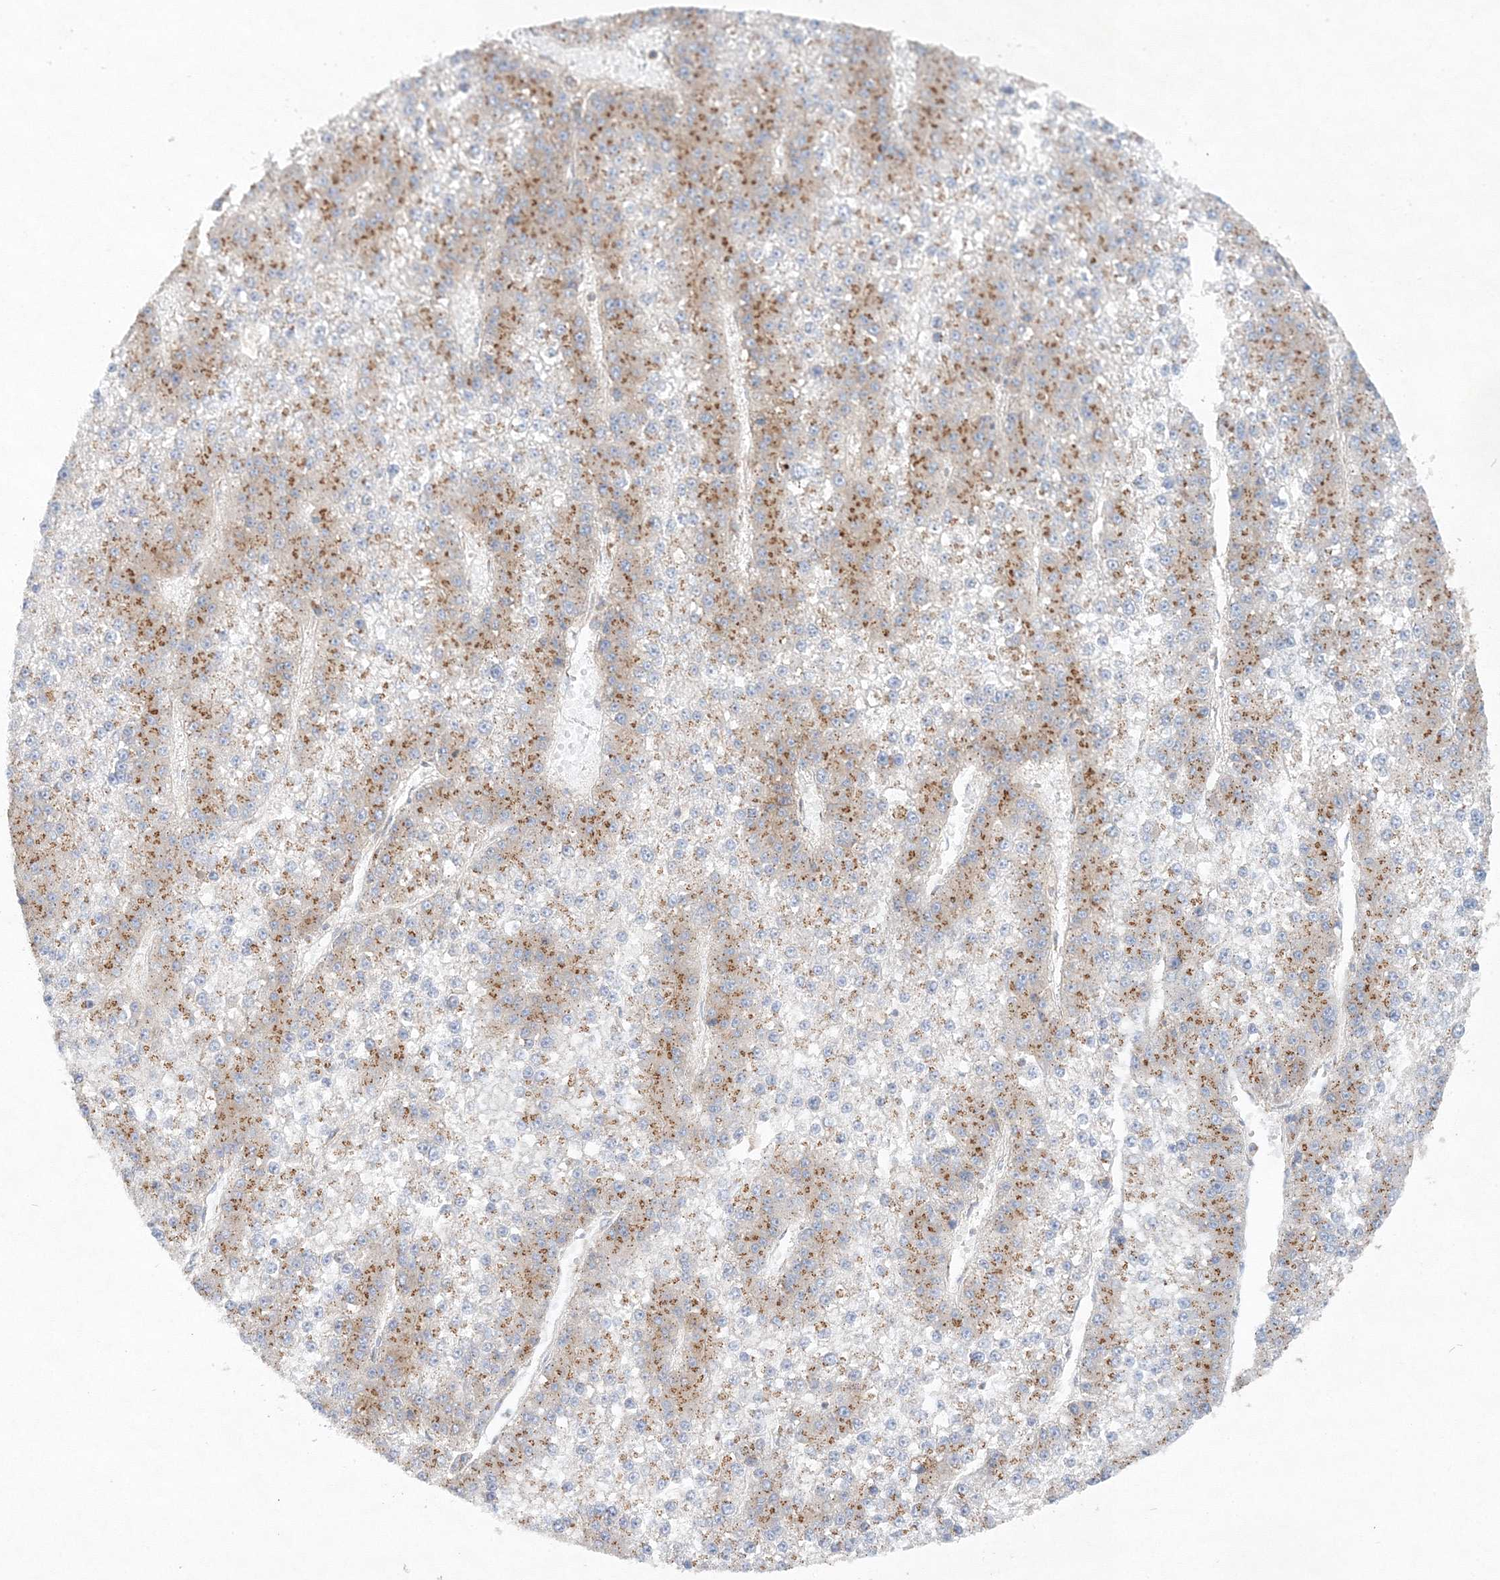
{"staining": {"intensity": "moderate", "quantity": "25%-75%", "location": "cytoplasmic/membranous"}, "tissue": "liver cancer", "cell_type": "Tumor cells", "image_type": "cancer", "snomed": [{"axis": "morphology", "description": "Carcinoma, Hepatocellular, NOS"}, {"axis": "topography", "description": "Liver"}], "caption": "Tumor cells show medium levels of moderate cytoplasmic/membranous staining in approximately 25%-75% of cells in liver cancer. The staining was performed using DAB (3,3'-diaminobenzidine) to visualize the protein expression in brown, while the nuclei were stained in blue with hematoxylin (Magnification: 20x).", "gene": "SEC23IP", "patient": {"sex": "female", "age": 73}}